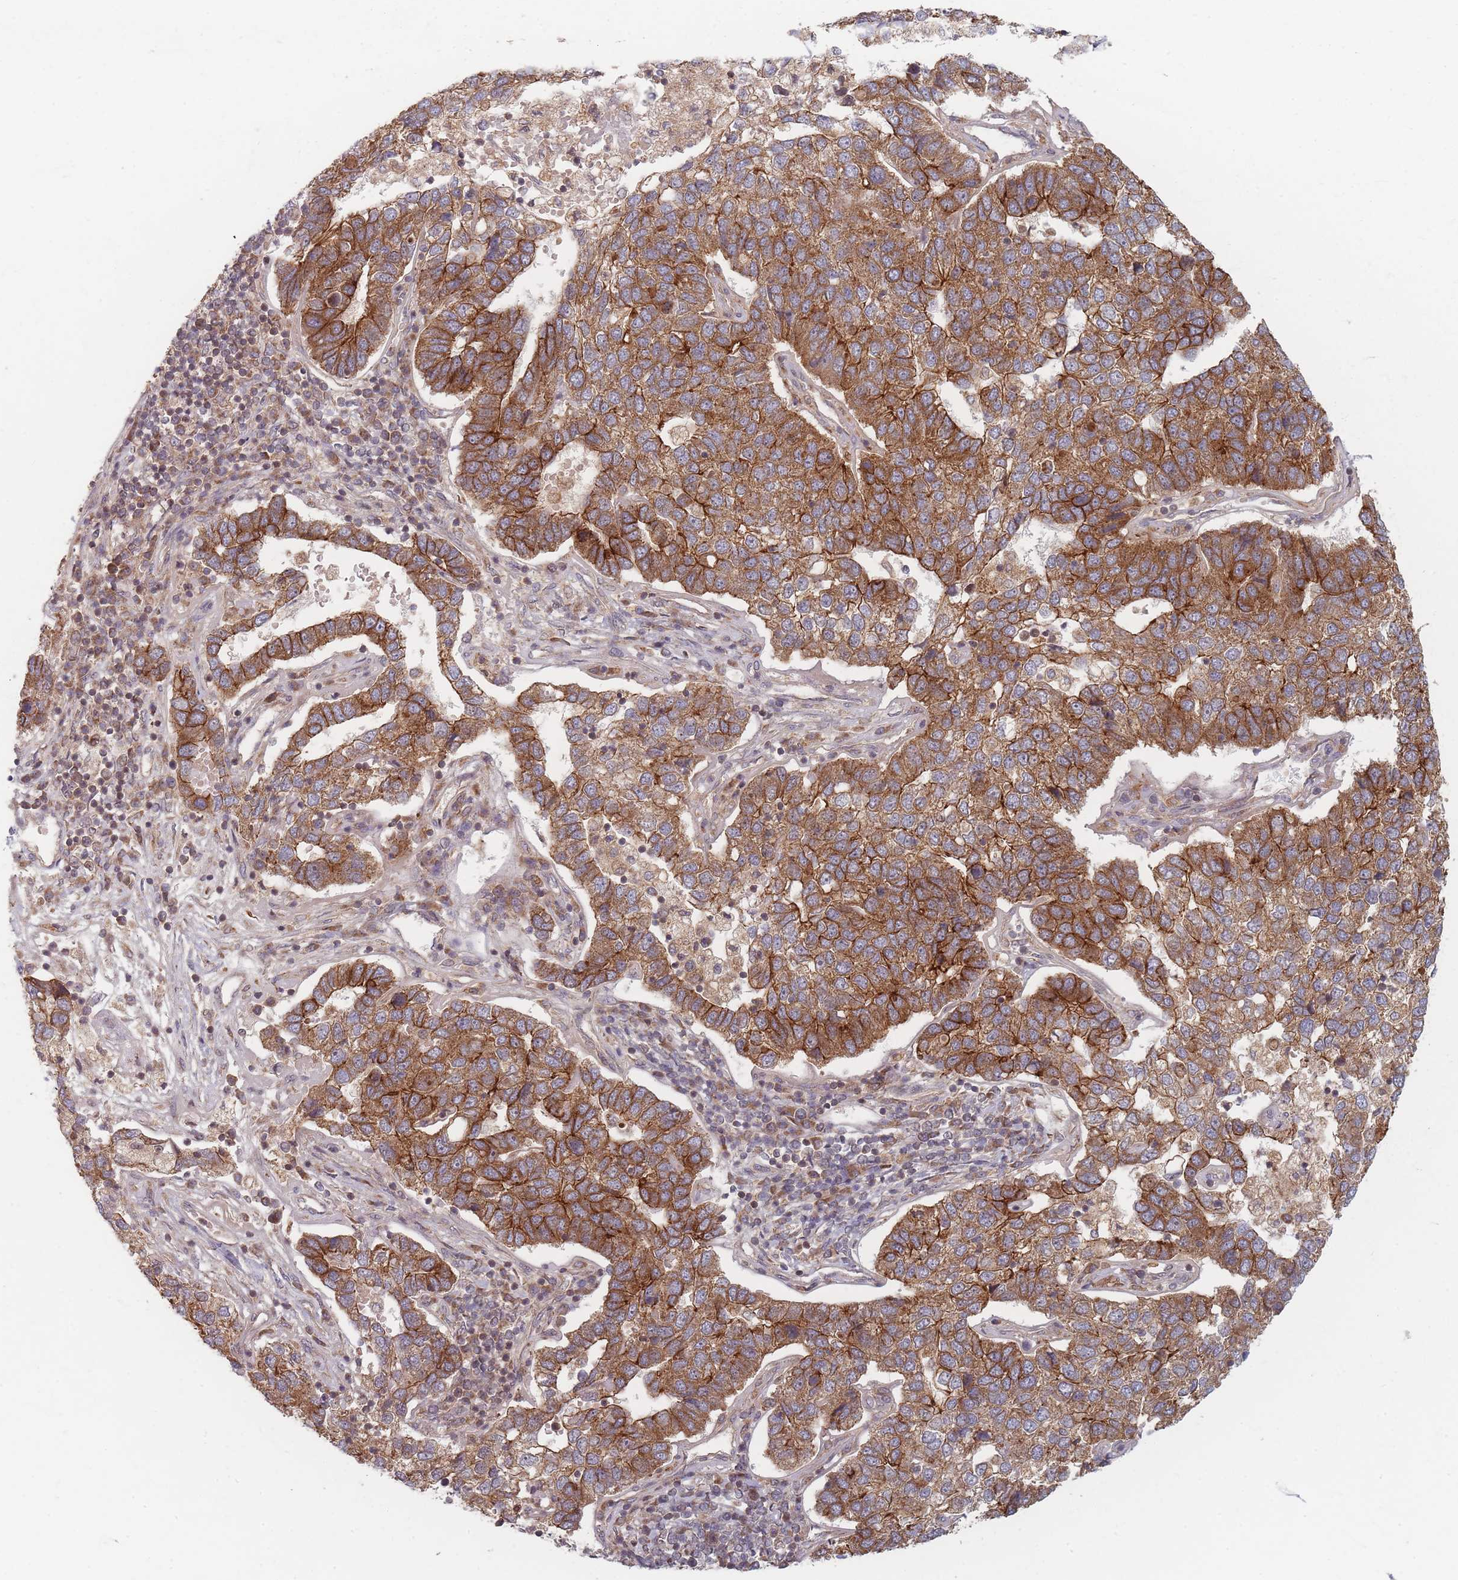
{"staining": {"intensity": "strong", "quantity": ">75%", "location": "cytoplasmic/membranous"}, "tissue": "pancreatic cancer", "cell_type": "Tumor cells", "image_type": "cancer", "snomed": [{"axis": "morphology", "description": "Adenocarcinoma, NOS"}, {"axis": "topography", "description": "Pancreas"}], "caption": "Protein analysis of pancreatic adenocarcinoma tissue shows strong cytoplasmic/membranous positivity in approximately >75% of tumor cells.", "gene": "RADX", "patient": {"sex": "female", "age": 61}}